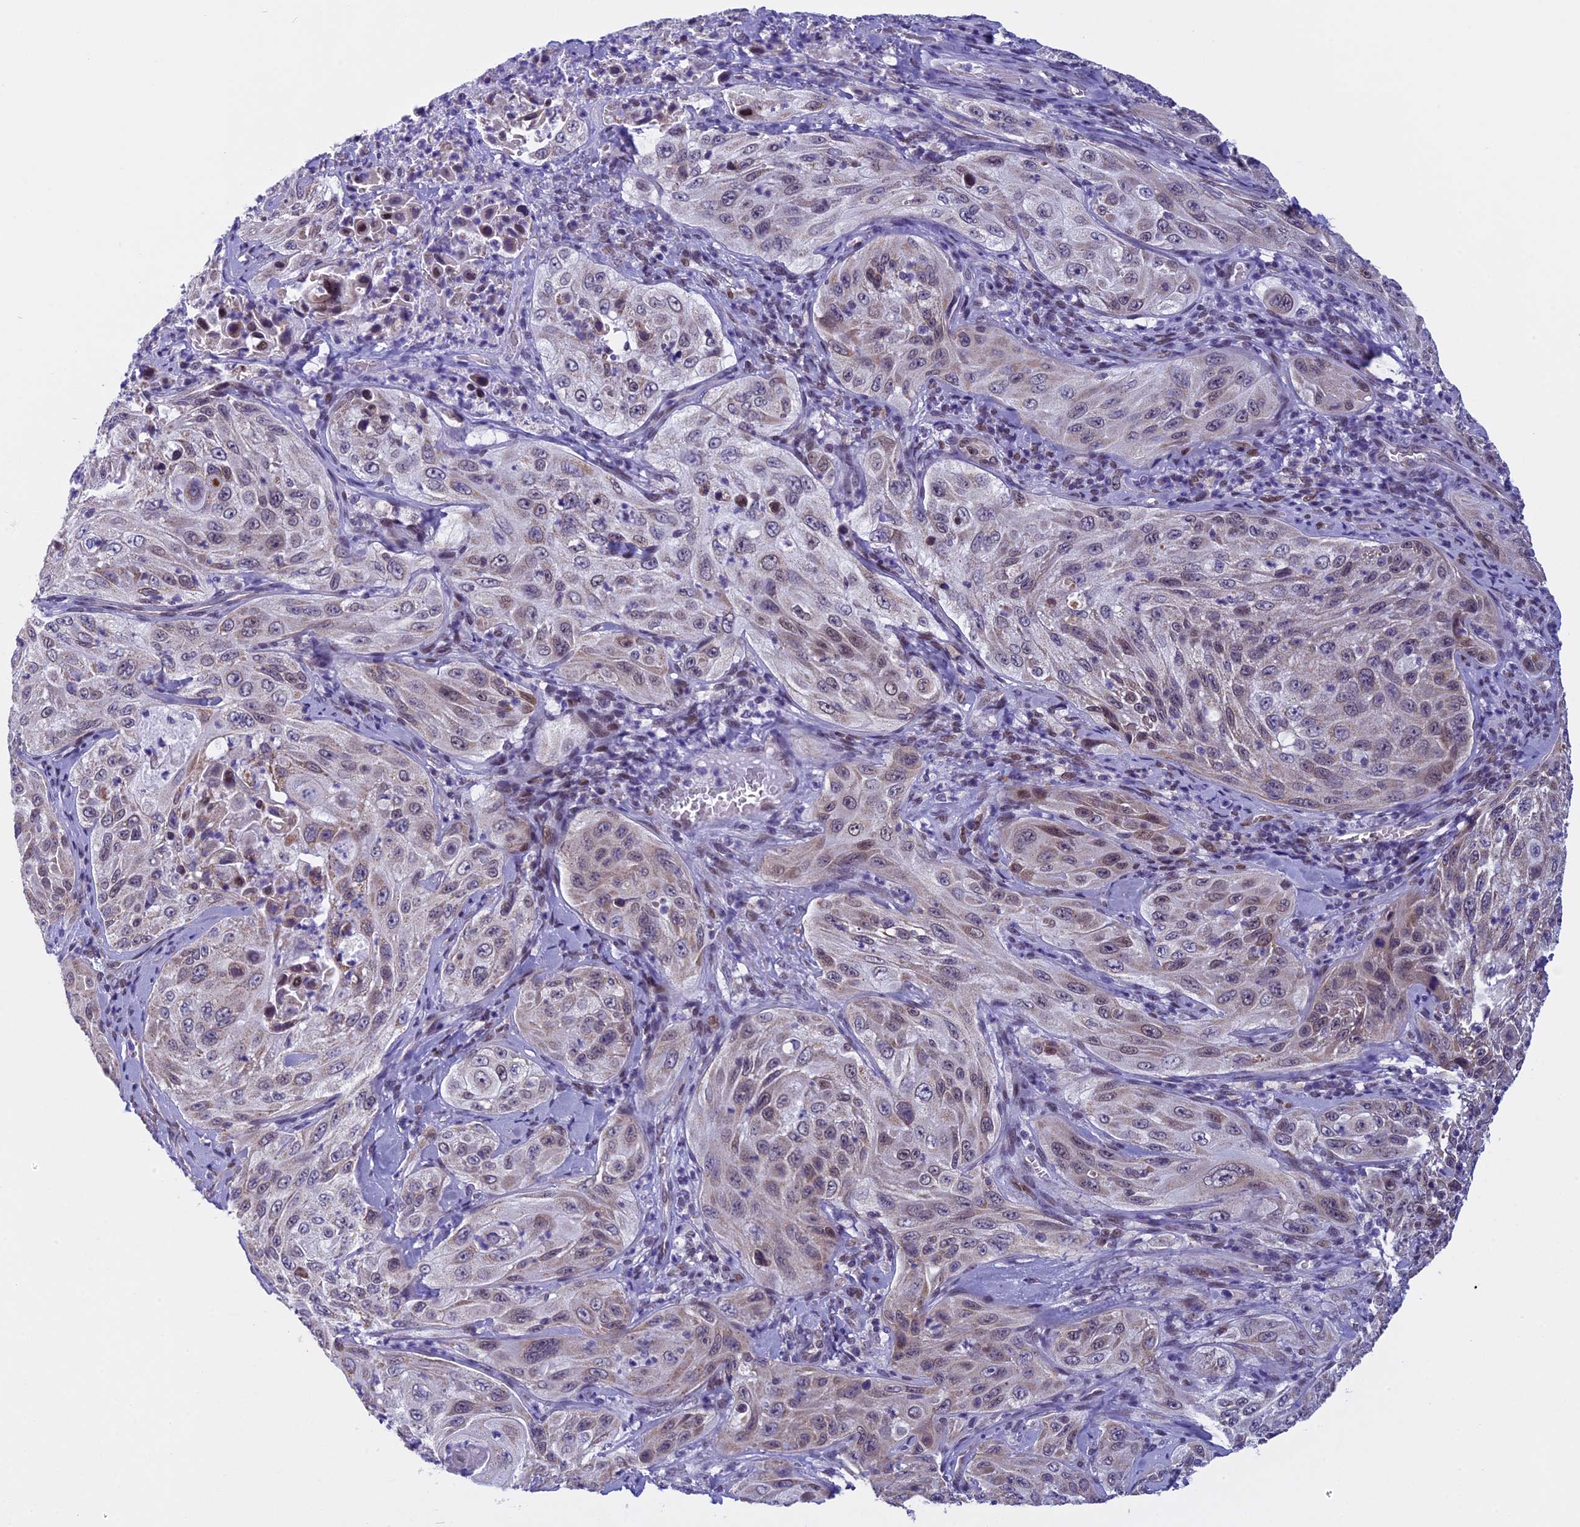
{"staining": {"intensity": "weak", "quantity": "25%-75%", "location": "cytoplasmic/membranous"}, "tissue": "cervical cancer", "cell_type": "Tumor cells", "image_type": "cancer", "snomed": [{"axis": "morphology", "description": "Squamous cell carcinoma, NOS"}, {"axis": "topography", "description": "Cervix"}], "caption": "Immunohistochemistry (IHC) (DAB (3,3'-diaminobenzidine)) staining of human cervical cancer (squamous cell carcinoma) displays weak cytoplasmic/membranous protein staining in about 25%-75% of tumor cells.", "gene": "ZNF317", "patient": {"sex": "female", "age": 42}}